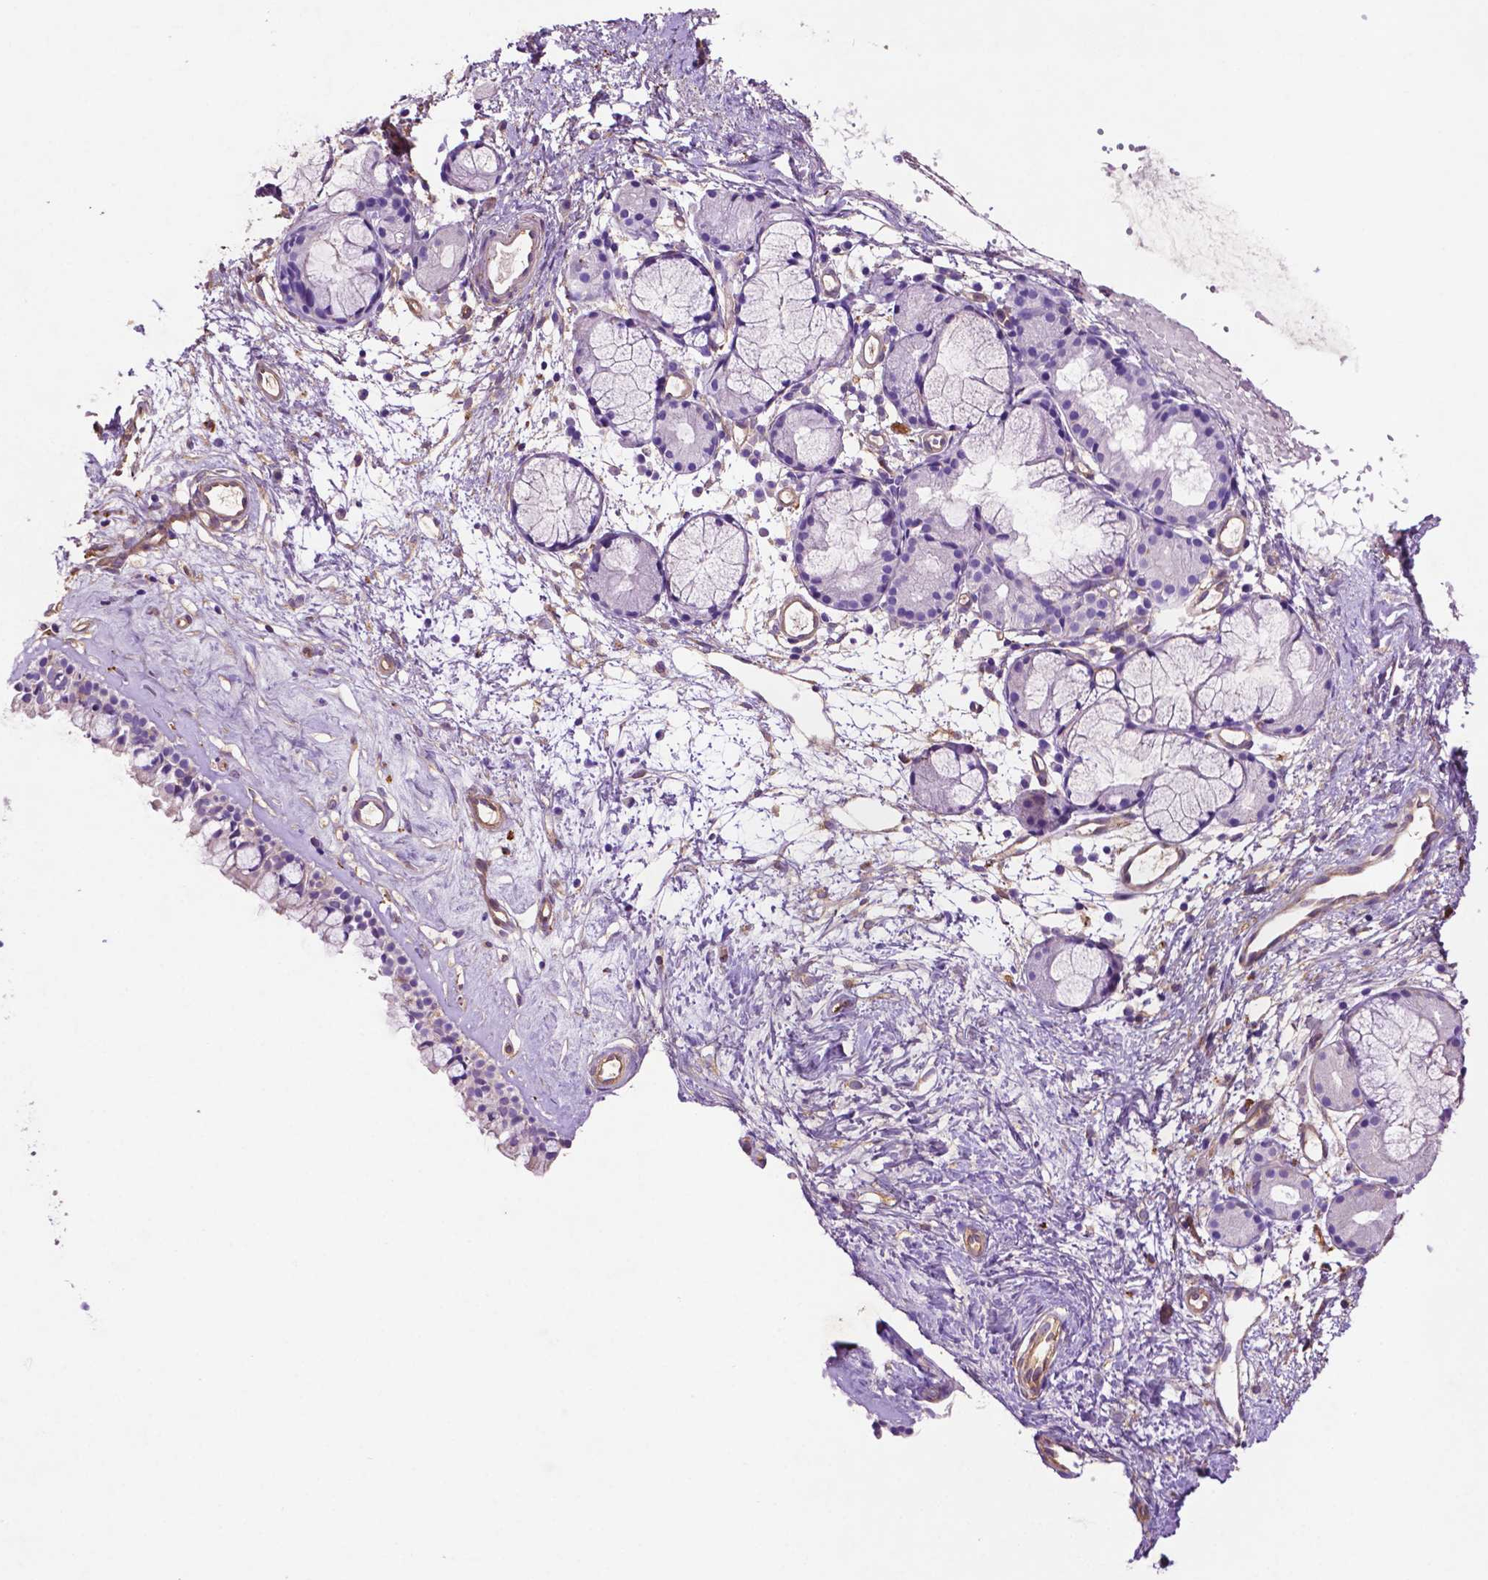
{"staining": {"intensity": "negative", "quantity": "none", "location": "none"}, "tissue": "nasopharynx", "cell_type": "Respiratory epithelial cells", "image_type": "normal", "snomed": [{"axis": "morphology", "description": "Normal tissue, NOS"}, {"axis": "topography", "description": "Nasopharynx"}], "caption": "High power microscopy photomicrograph of an IHC image of benign nasopharynx, revealing no significant staining in respiratory epithelial cells. (DAB (3,3'-diaminobenzidine) immunohistochemistry with hematoxylin counter stain).", "gene": "GDPD5", "patient": {"sex": "female", "age": 52}}